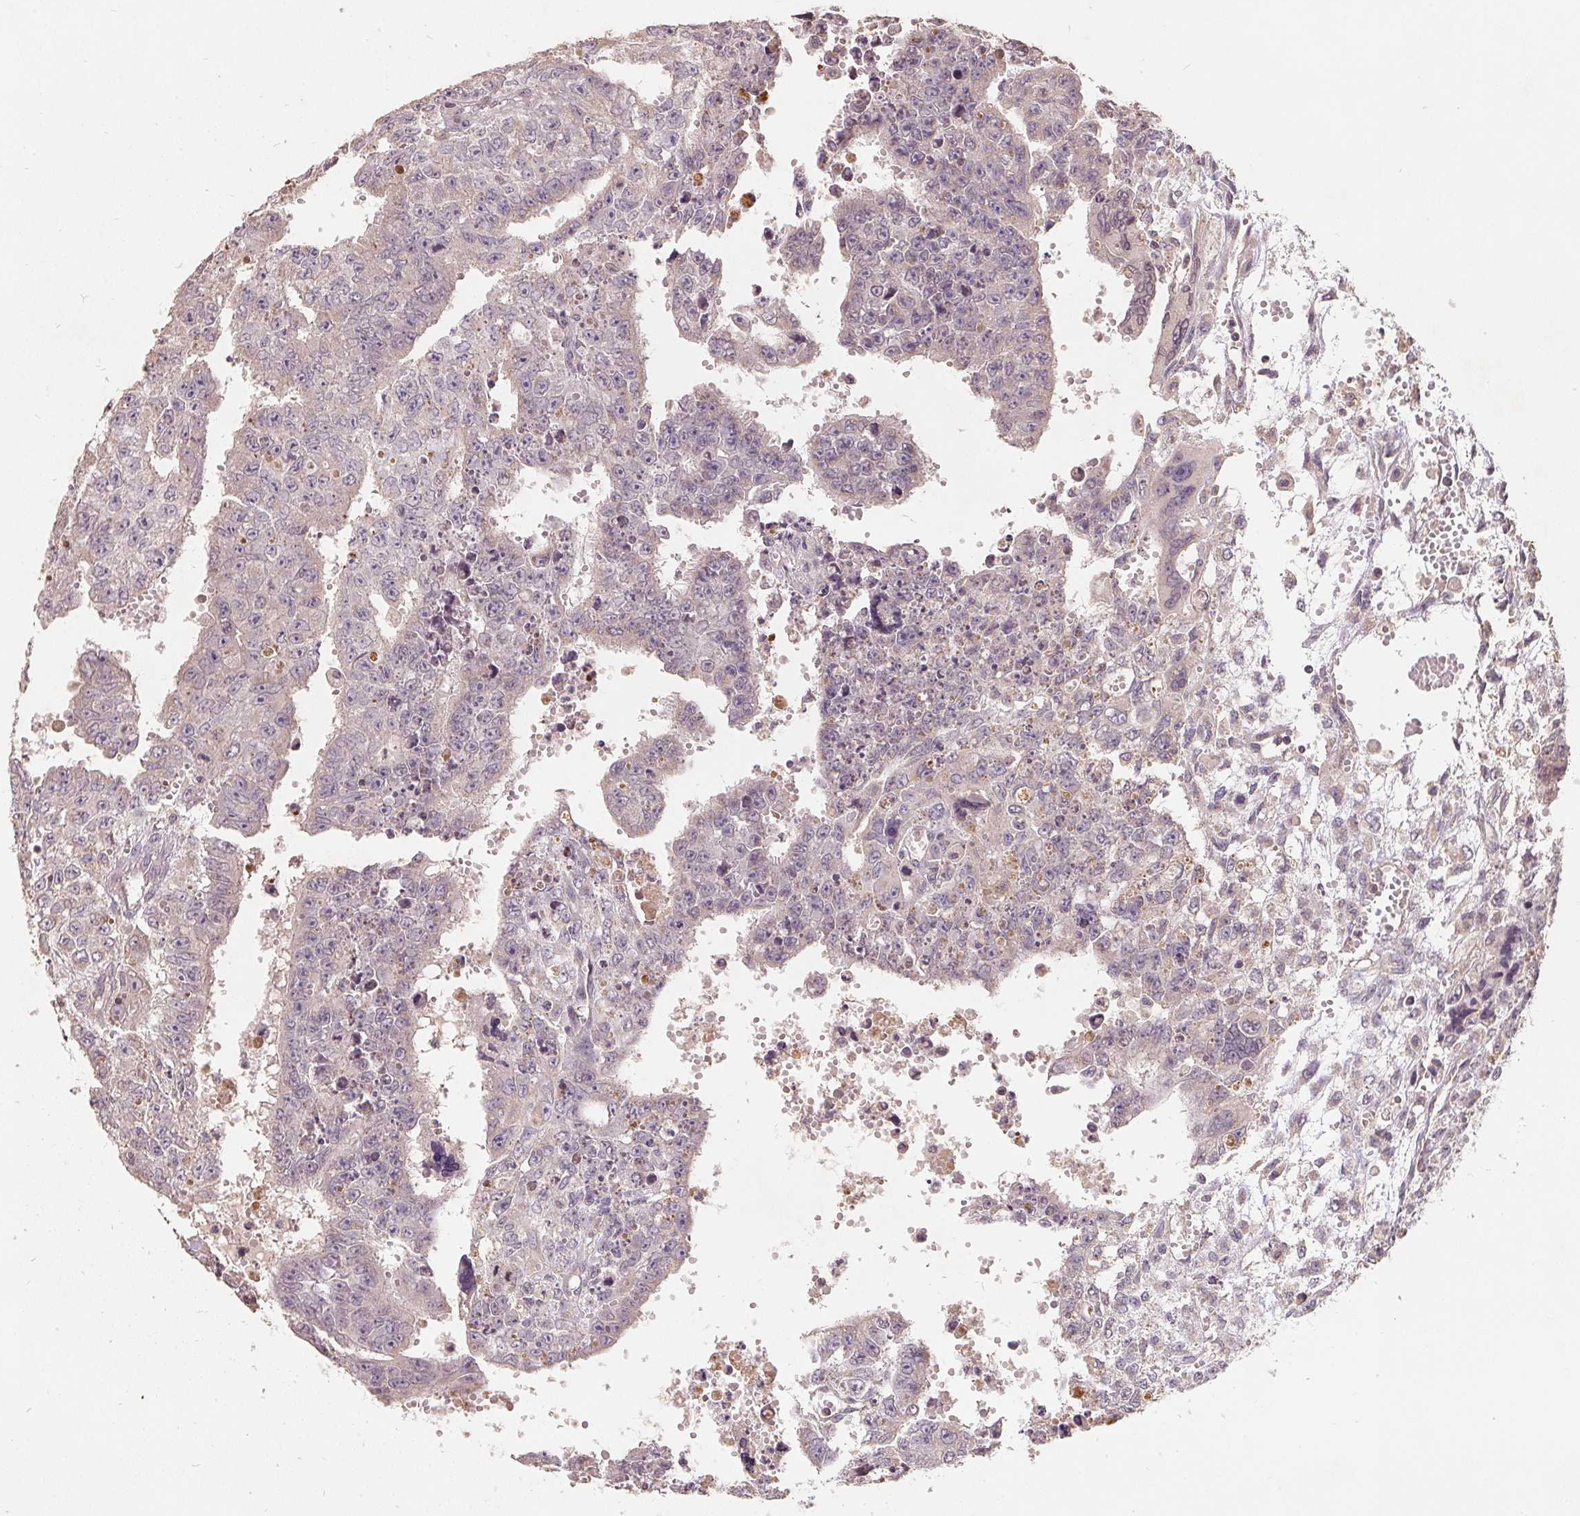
{"staining": {"intensity": "weak", "quantity": "<25%", "location": "cytoplasmic/membranous"}, "tissue": "testis cancer", "cell_type": "Tumor cells", "image_type": "cancer", "snomed": [{"axis": "morphology", "description": "Carcinoma, Embryonal, NOS"}, {"axis": "morphology", "description": "Teratoma, malignant, NOS"}, {"axis": "topography", "description": "Testis"}], "caption": "Protein analysis of testis cancer demonstrates no significant positivity in tumor cells.", "gene": "CDIPT", "patient": {"sex": "male", "age": 24}}